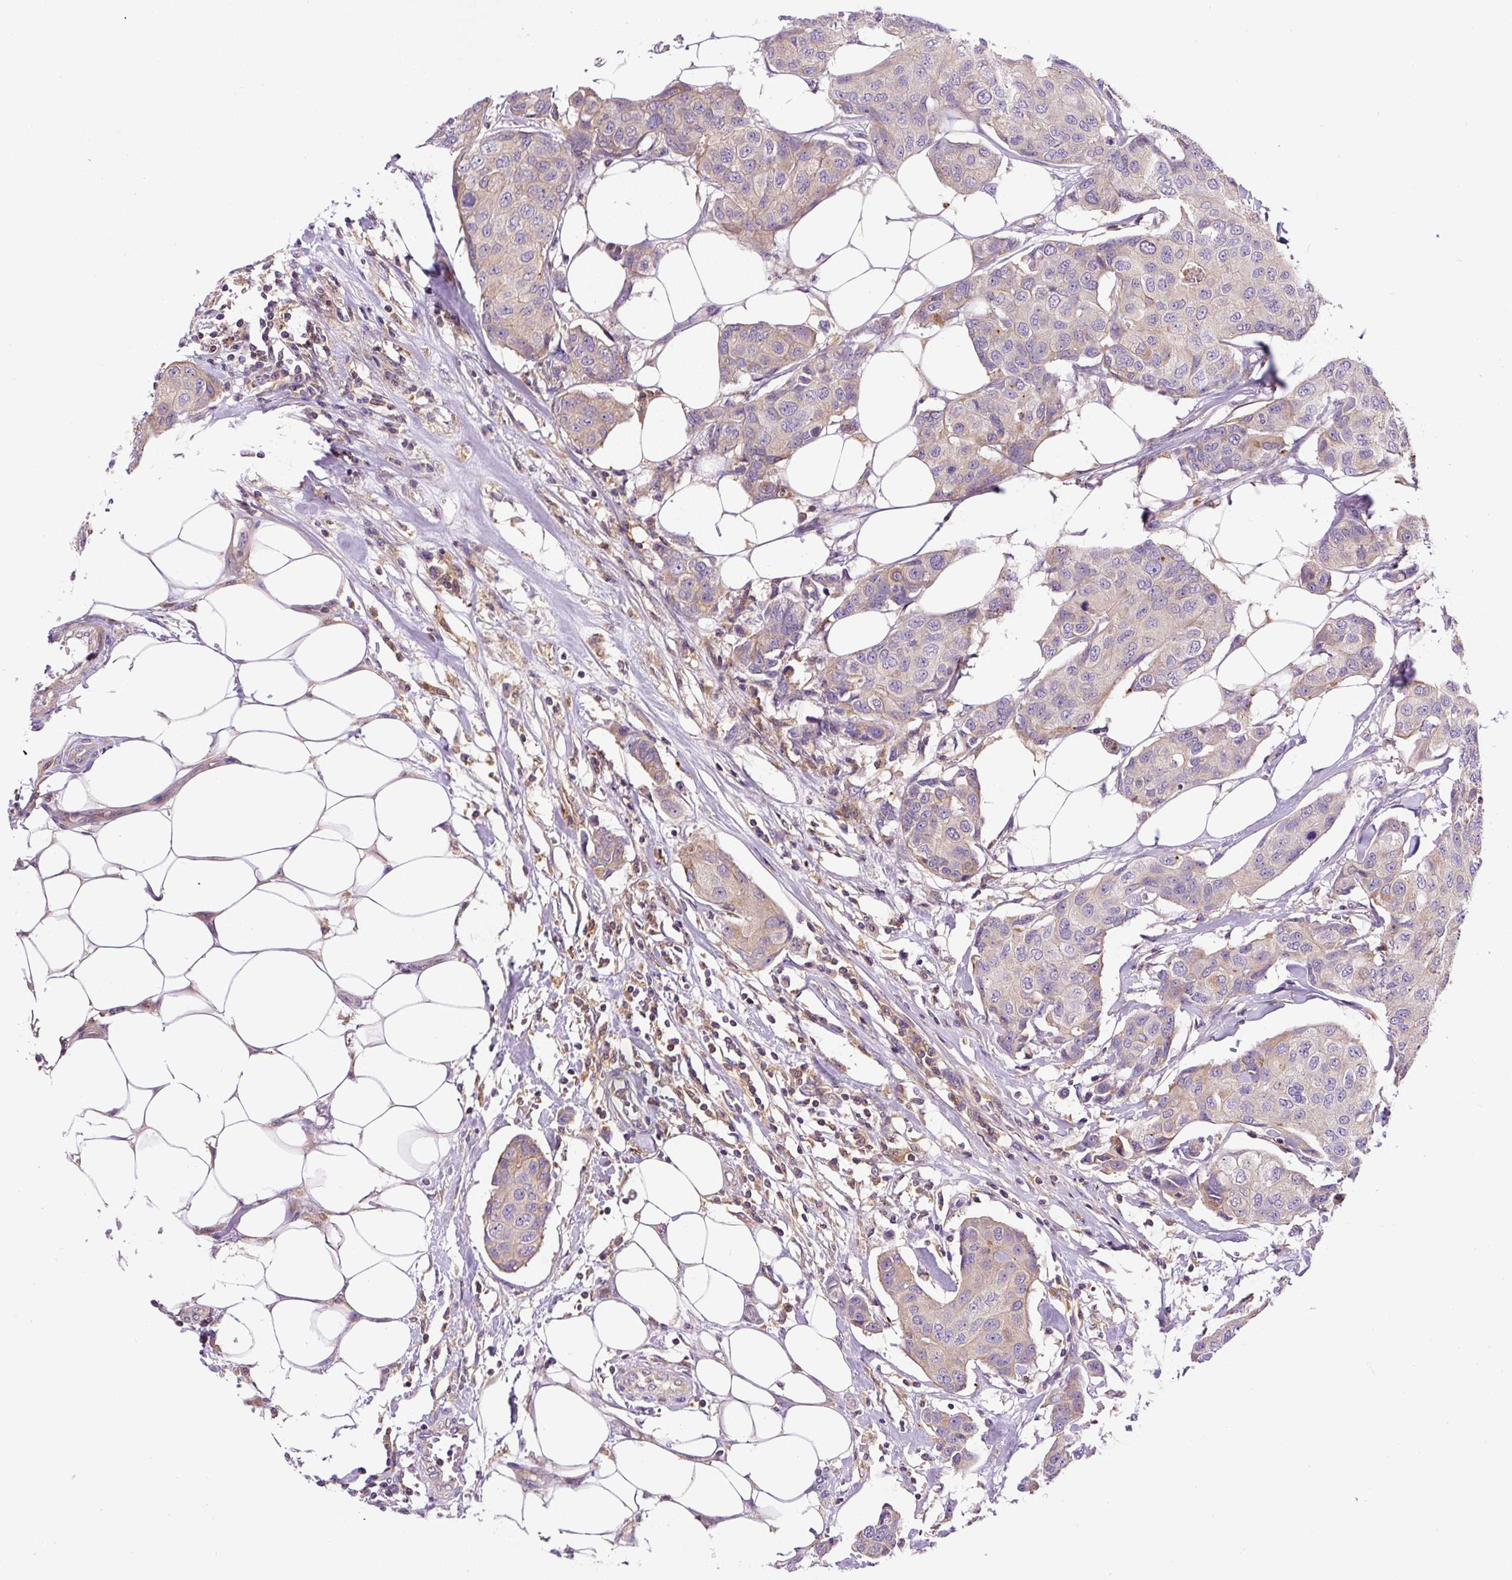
{"staining": {"intensity": "negative", "quantity": "none", "location": "none"}, "tissue": "breast cancer", "cell_type": "Tumor cells", "image_type": "cancer", "snomed": [{"axis": "morphology", "description": "Duct carcinoma"}, {"axis": "topography", "description": "Breast"}, {"axis": "topography", "description": "Lymph node"}], "caption": "An immunohistochemistry micrograph of invasive ductal carcinoma (breast) is shown. There is no staining in tumor cells of invasive ductal carcinoma (breast).", "gene": "CCDC28A", "patient": {"sex": "female", "age": 80}}